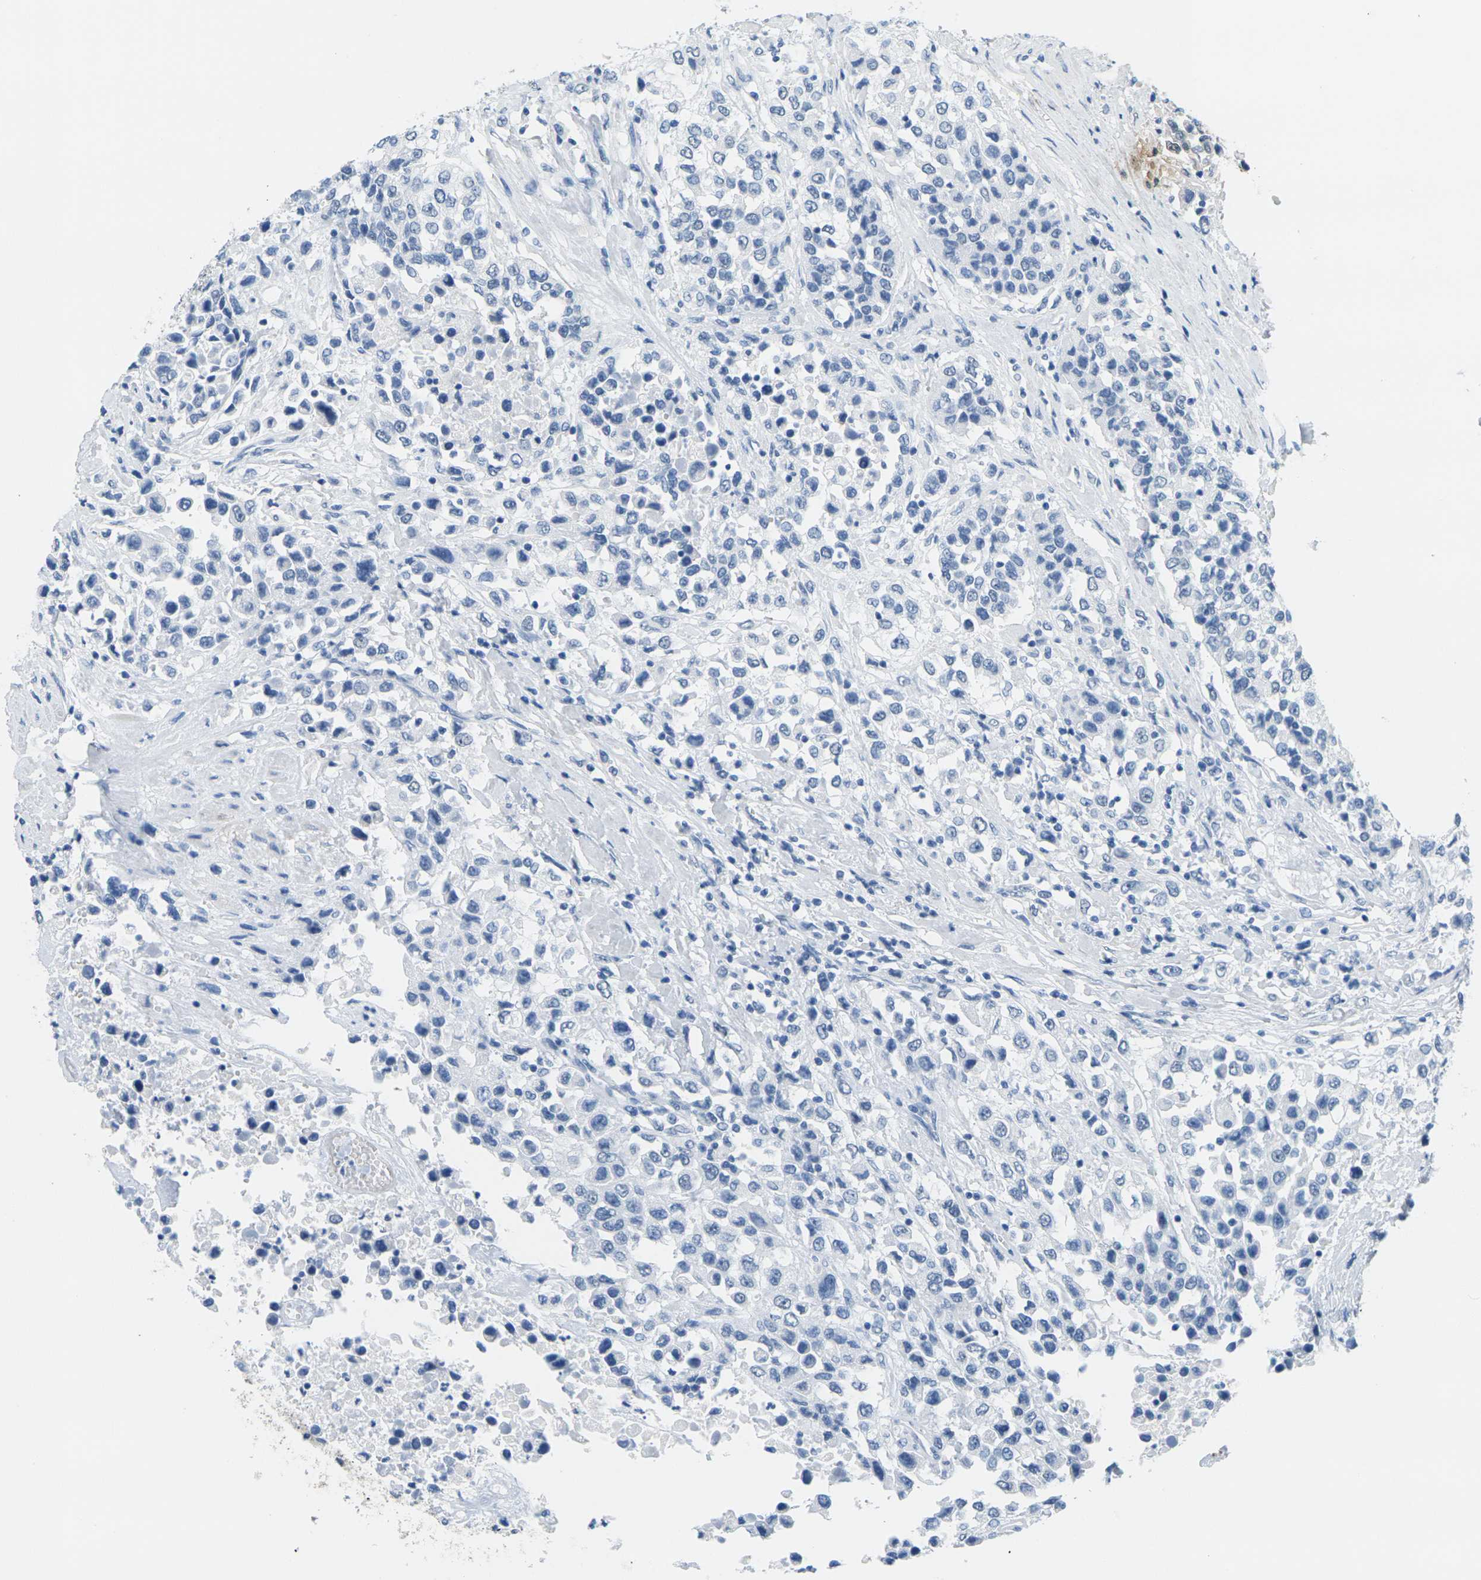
{"staining": {"intensity": "negative", "quantity": "none", "location": "none"}, "tissue": "urothelial cancer", "cell_type": "Tumor cells", "image_type": "cancer", "snomed": [{"axis": "morphology", "description": "Urothelial carcinoma, High grade"}, {"axis": "topography", "description": "Urinary bladder"}], "caption": "This is an IHC image of high-grade urothelial carcinoma. There is no positivity in tumor cells.", "gene": "CTAG1A", "patient": {"sex": "female", "age": 80}}